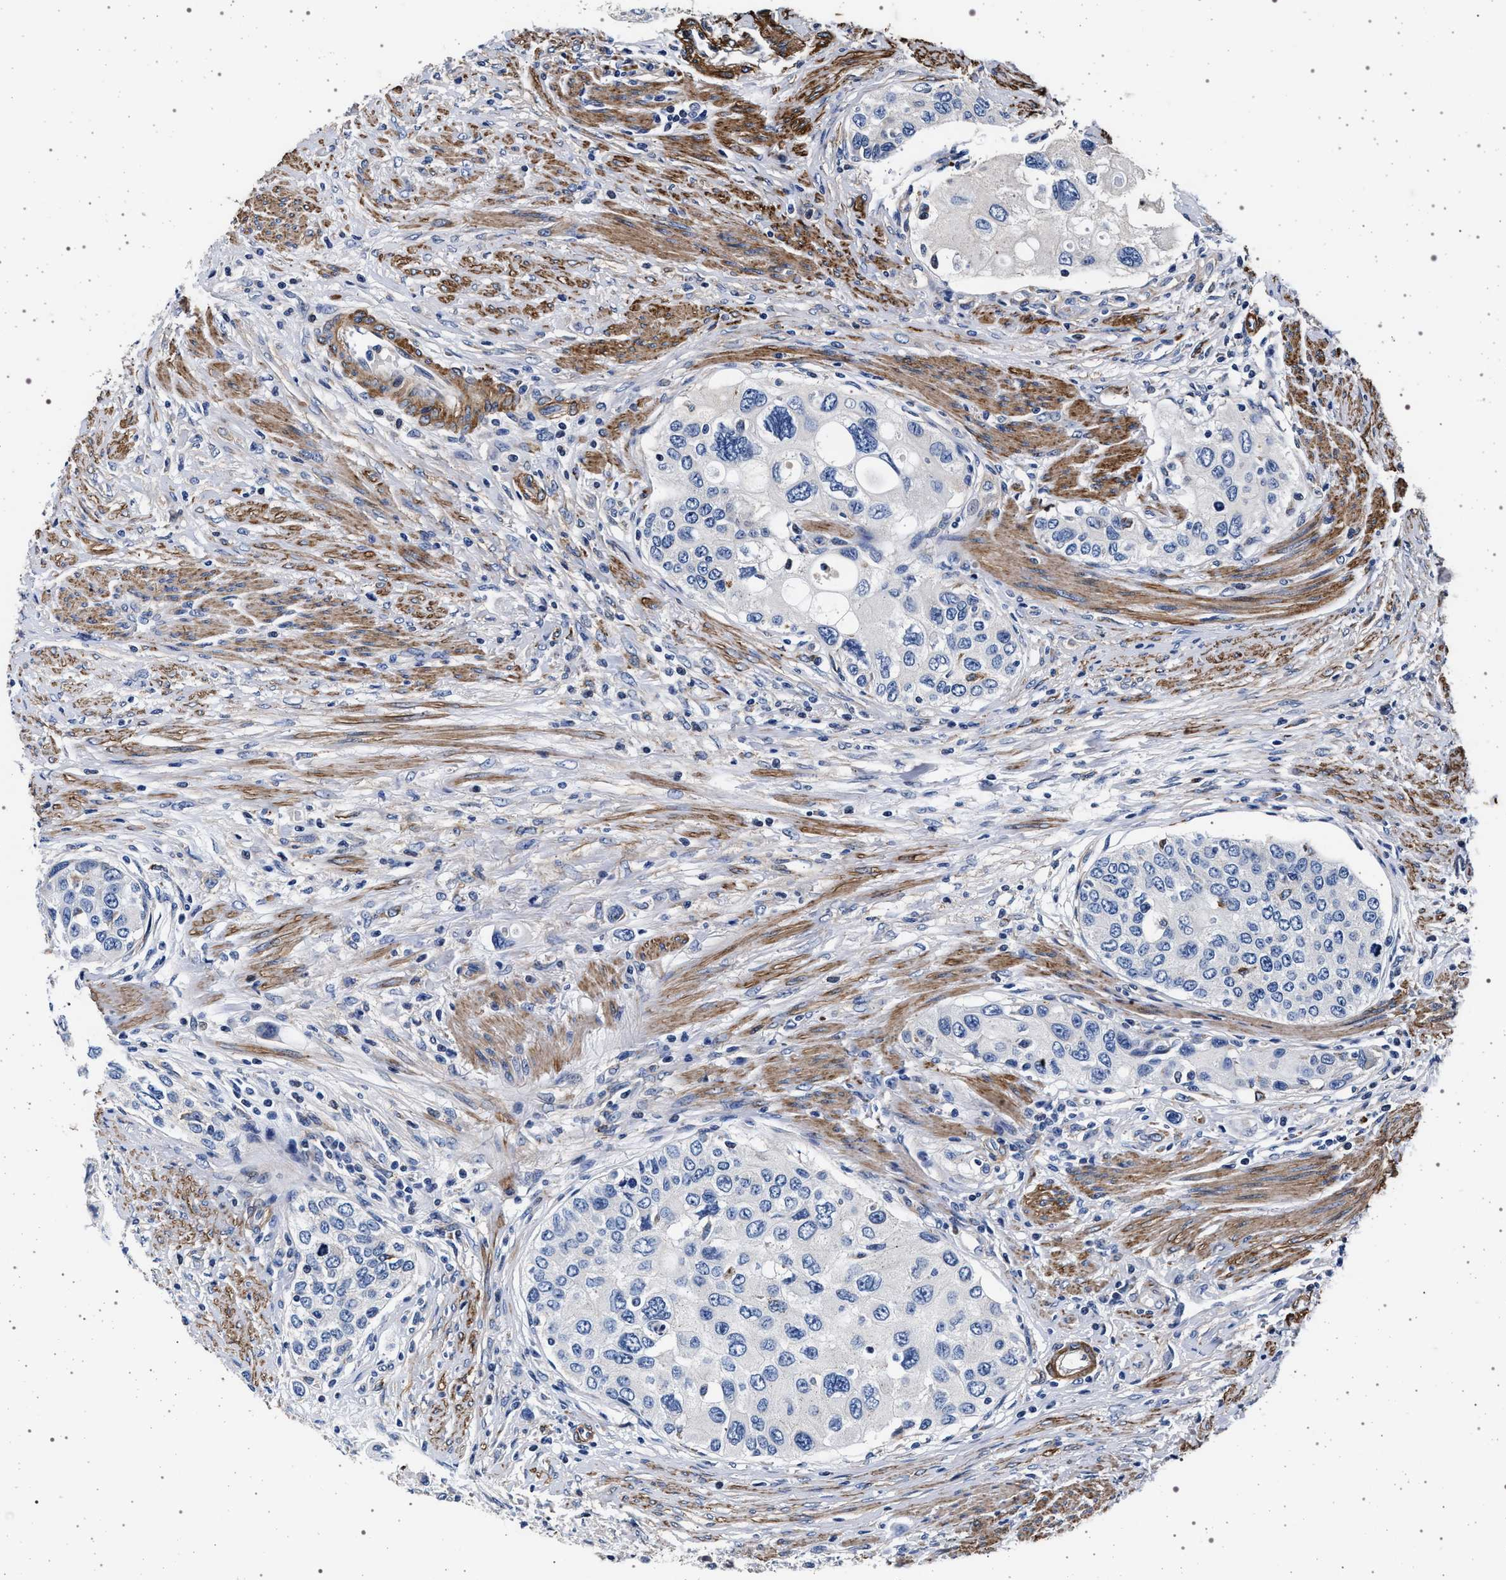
{"staining": {"intensity": "negative", "quantity": "none", "location": "none"}, "tissue": "urothelial cancer", "cell_type": "Tumor cells", "image_type": "cancer", "snomed": [{"axis": "morphology", "description": "Urothelial carcinoma, High grade"}, {"axis": "topography", "description": "Urinary bladder"}], "caption": "Tumor cells show no significant positivity in urothelial carcinoma (high-grade). The staining was performed using DAB (3,3'-diaminobenzidine) to visualize the protein expression in brown, while the nuclei were stained in blue with hematoxylin (Magnification: 20x).", "gene": "KCNK6", "patient": {"sex": "female", "age": 56}}